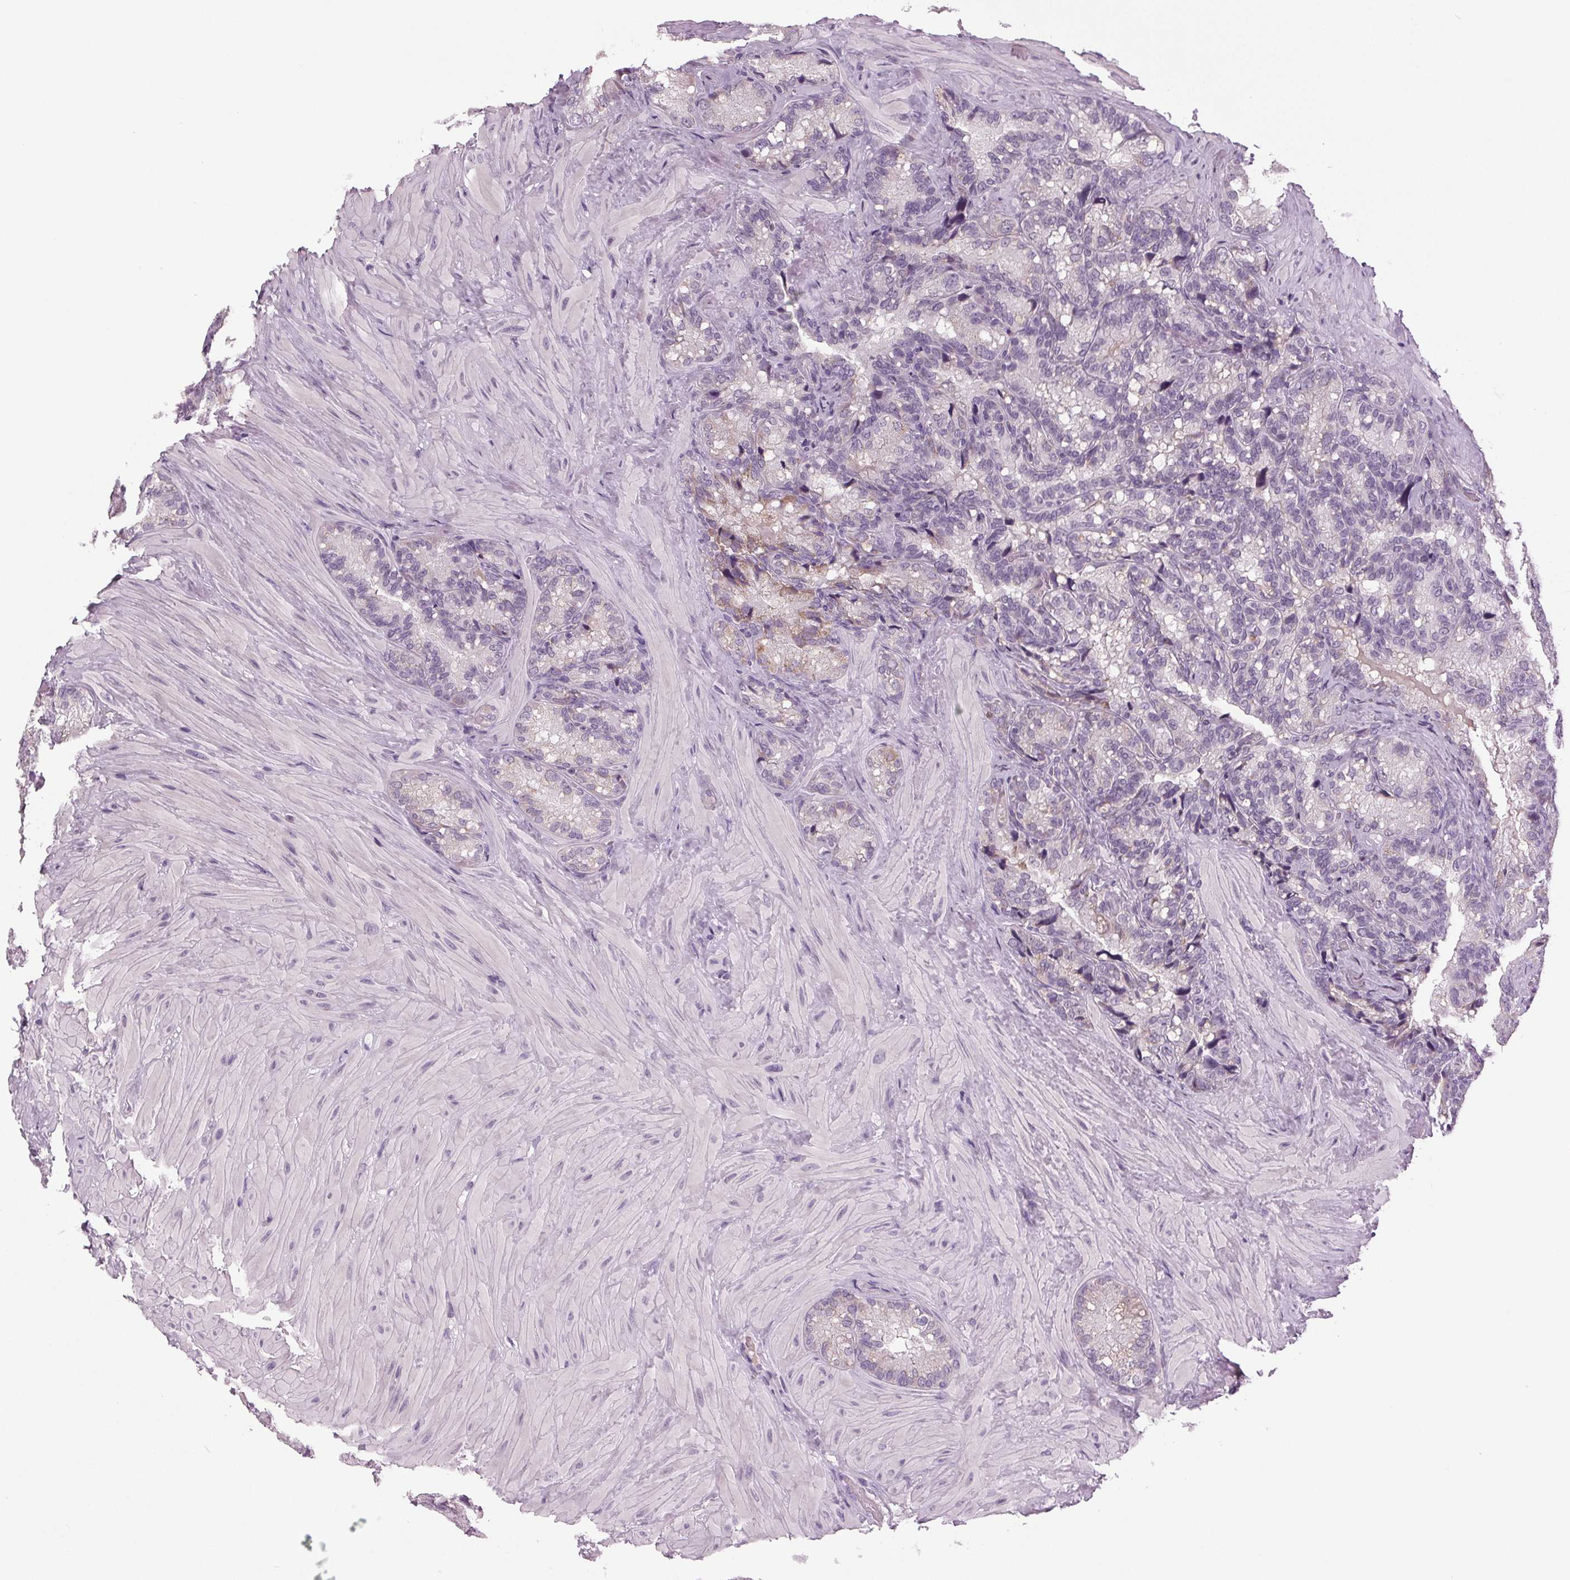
{"staining": {"intensity": "negative", "quantity": "none", "location": "none"}, "tissue": "seminal vesicle", "cell_type": "Glandular cells", "image_type": "normal", "snomed": [{"axis": "morphology", "description": "Normal tissue, NOS"}, {"axis": "topography", "description": "Seminal veicle"}], "caption": "A histopathology image of seminal vesicle stained for a protein displays no brown staining in glandular cells. Brightfield microscopy of immunohistochemistry stained with DAB (3,3'-diaminobenzidine) (brown) and hematoxylin (blue), captured at high magnification.", "gene": "DNAH12", "patient": {"sex": "male", "age": 60}}